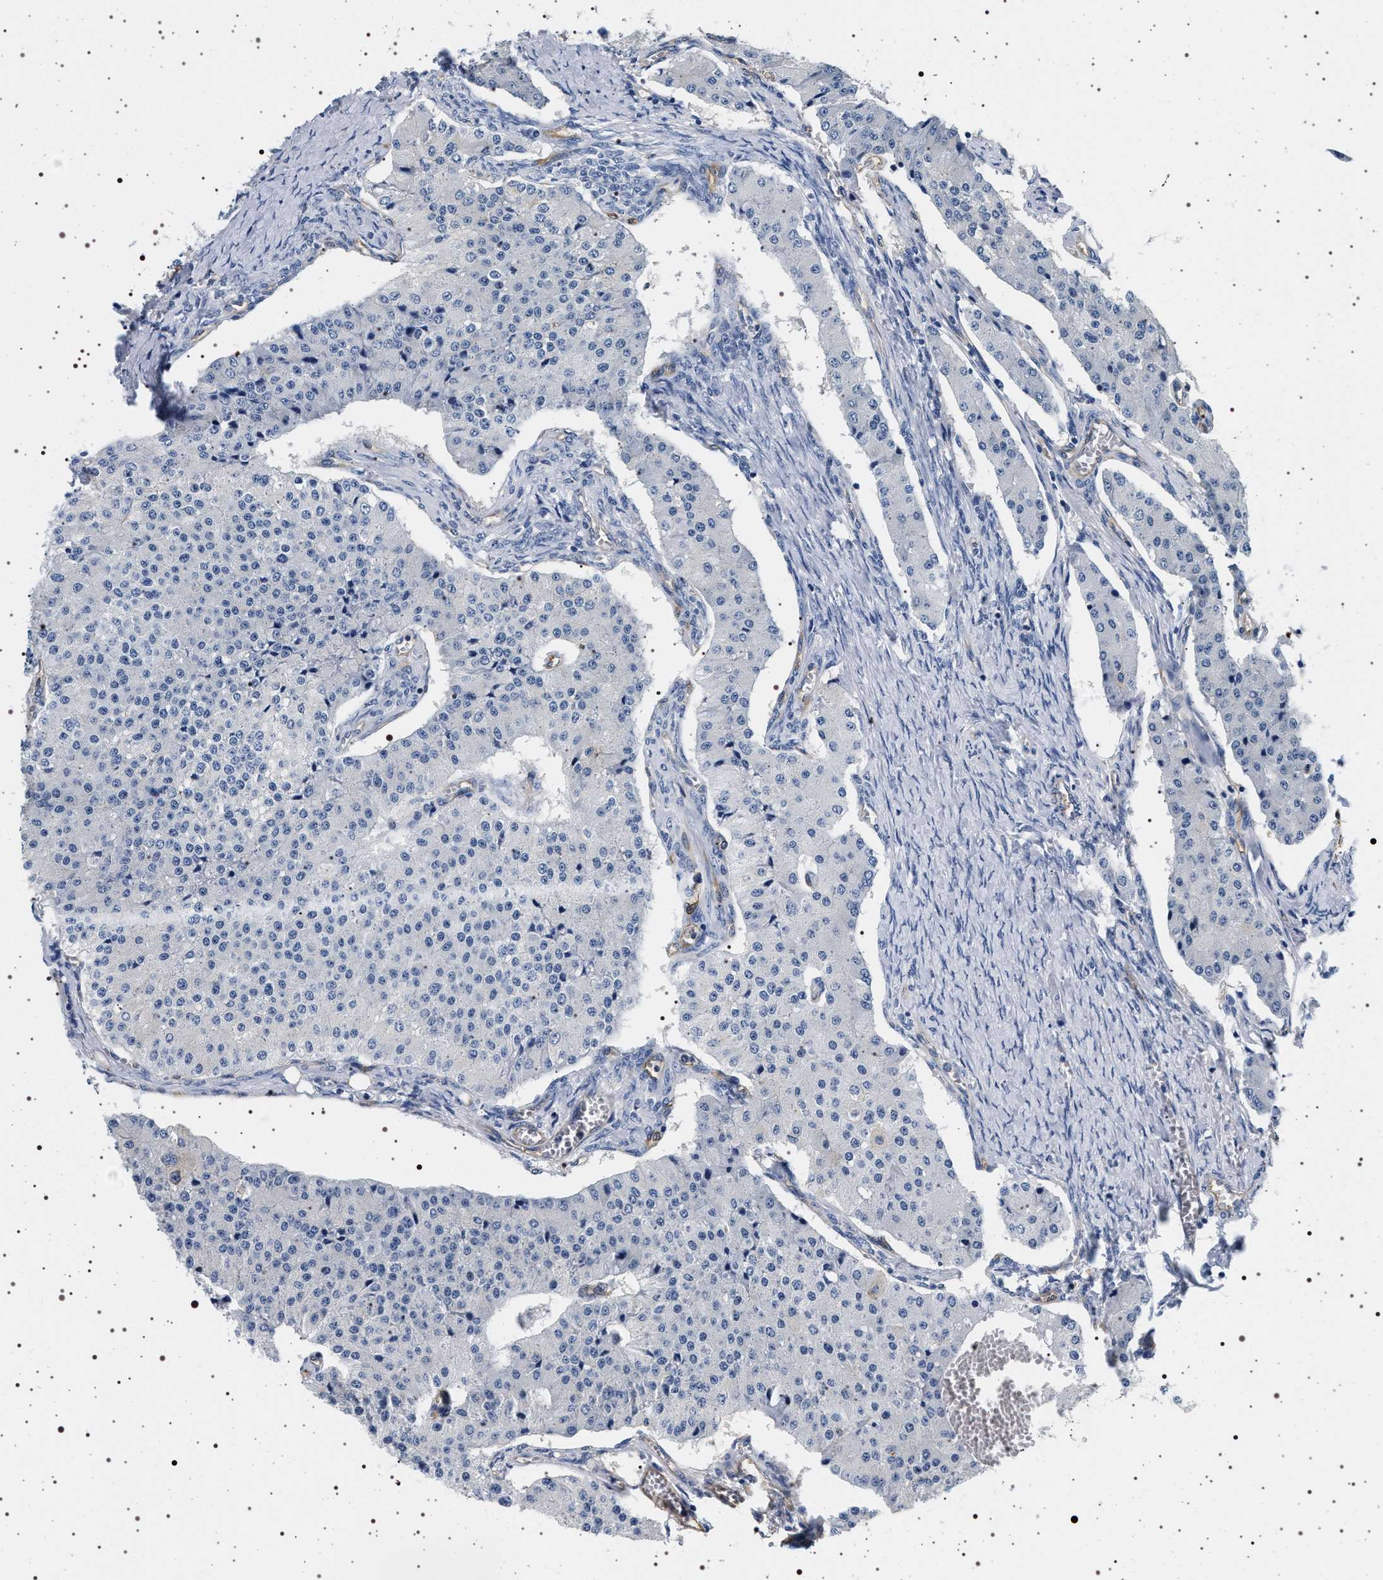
{"staining": {"intensity": "negative", "quantity": "none", "location": "none"}, "tissue": "carcinoid", "cell_type": "Tumor cells", "image_type": "cancer", "snomed": [{"axis": "morphology", "description": "Carcinoid, malignant, NOS"}, {"axis": "topography", "description": "Colon"}], "caption": "High power microscopy photomicrograph of an immunohistochemistry (IHC) histopathology image of carcinoid, revealing no significant staining in tumor cells.", "gene": "HSD17B1", "patient": {"sex": "female", "age": 52}}